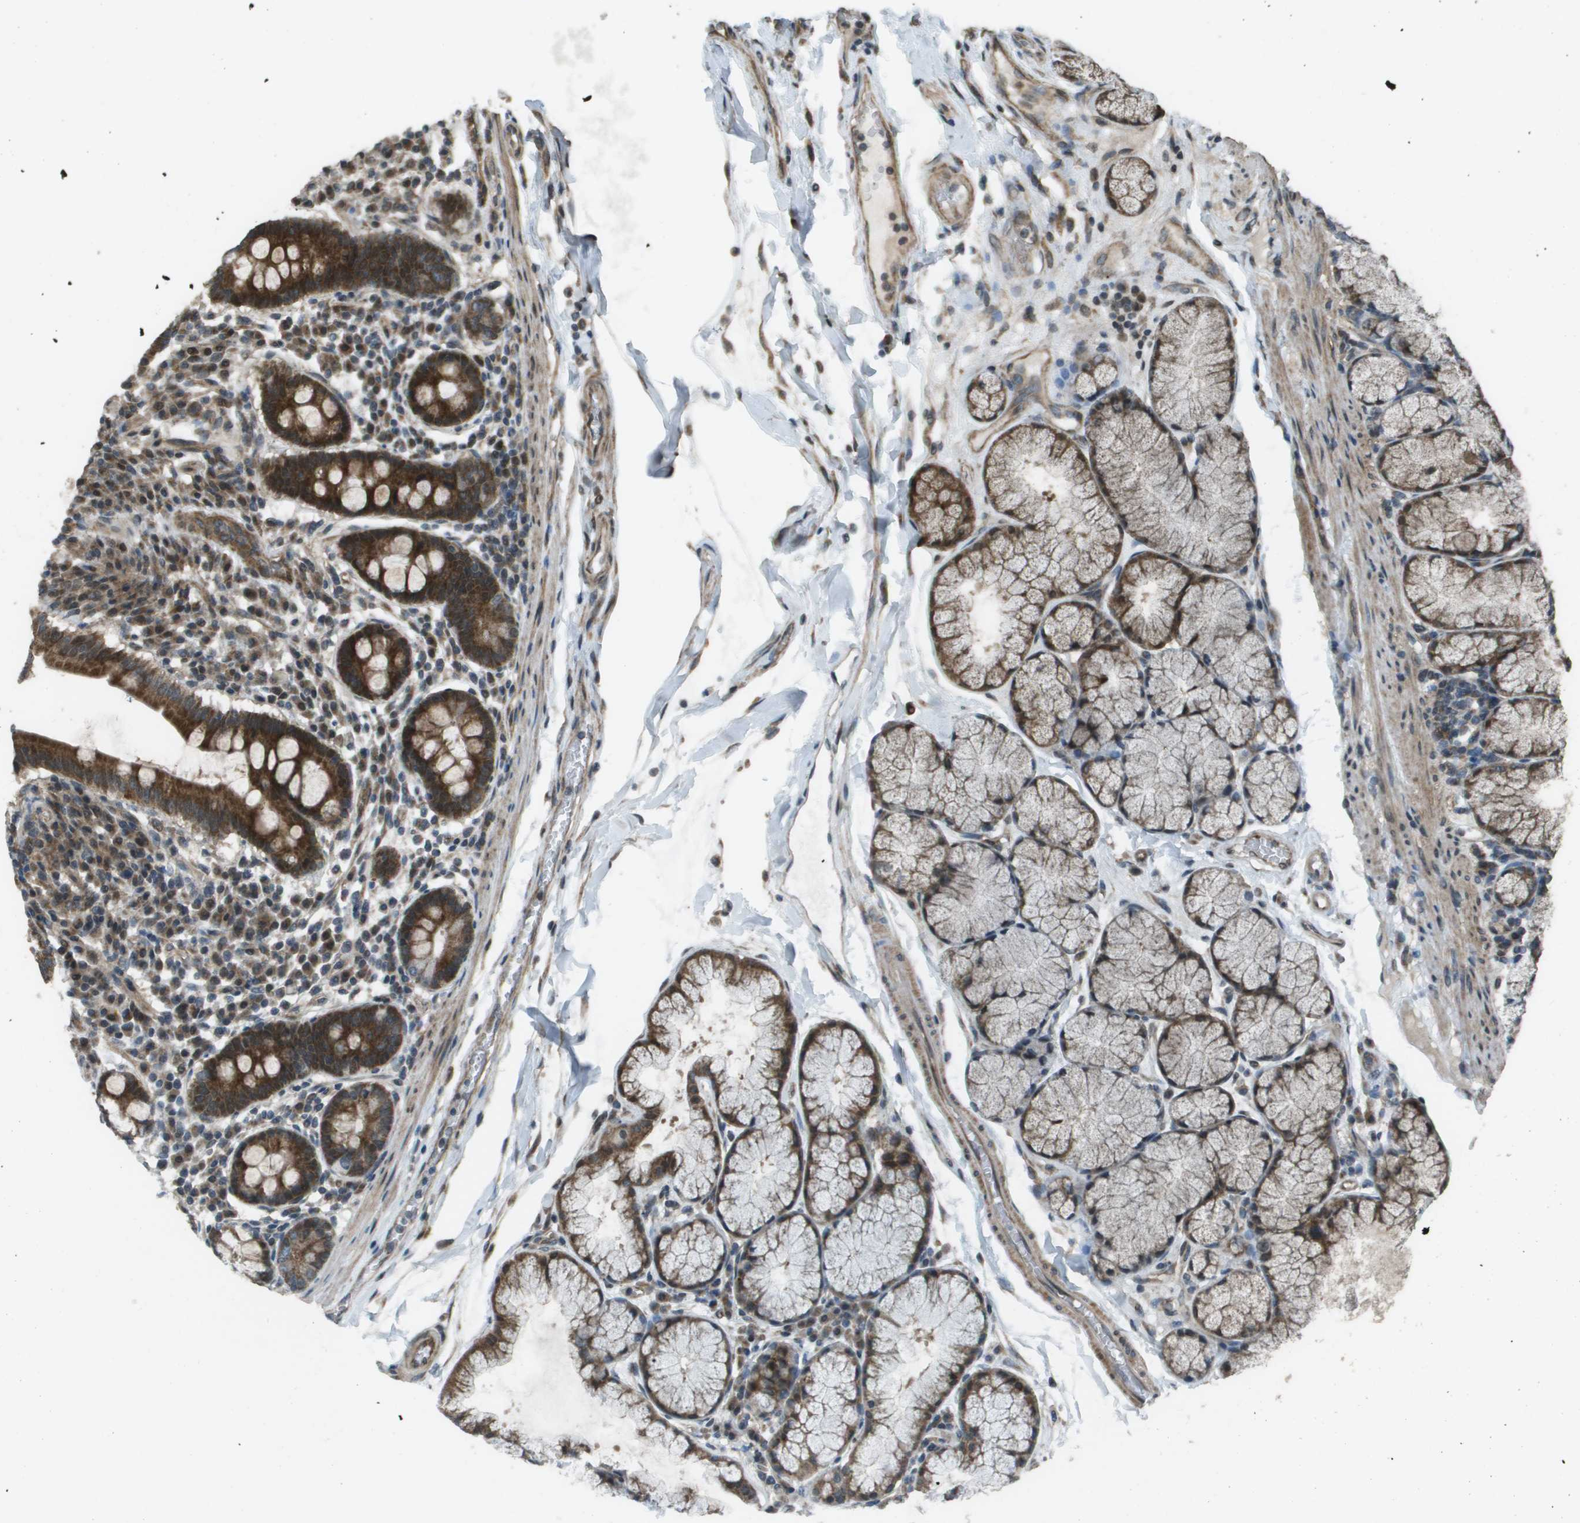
{"staining": {"intensity": "strong", "quantity": ">75%", "location": "cytoplasmic/membranous"}, "tissue": "duodenum", "cell_type": "Glandular cells", "image_type": "normal", "snomed": [{"axis": "morphology", "description": "Normal tissue, NOS"}, {"axis": "topography", "description": "Duodenum"}], "caption": "Human duodenum stained with a protein marker shows strong staining in glandular cells.", "gene": "FIG4", "patient": {"sex": "male", "age": 50}}